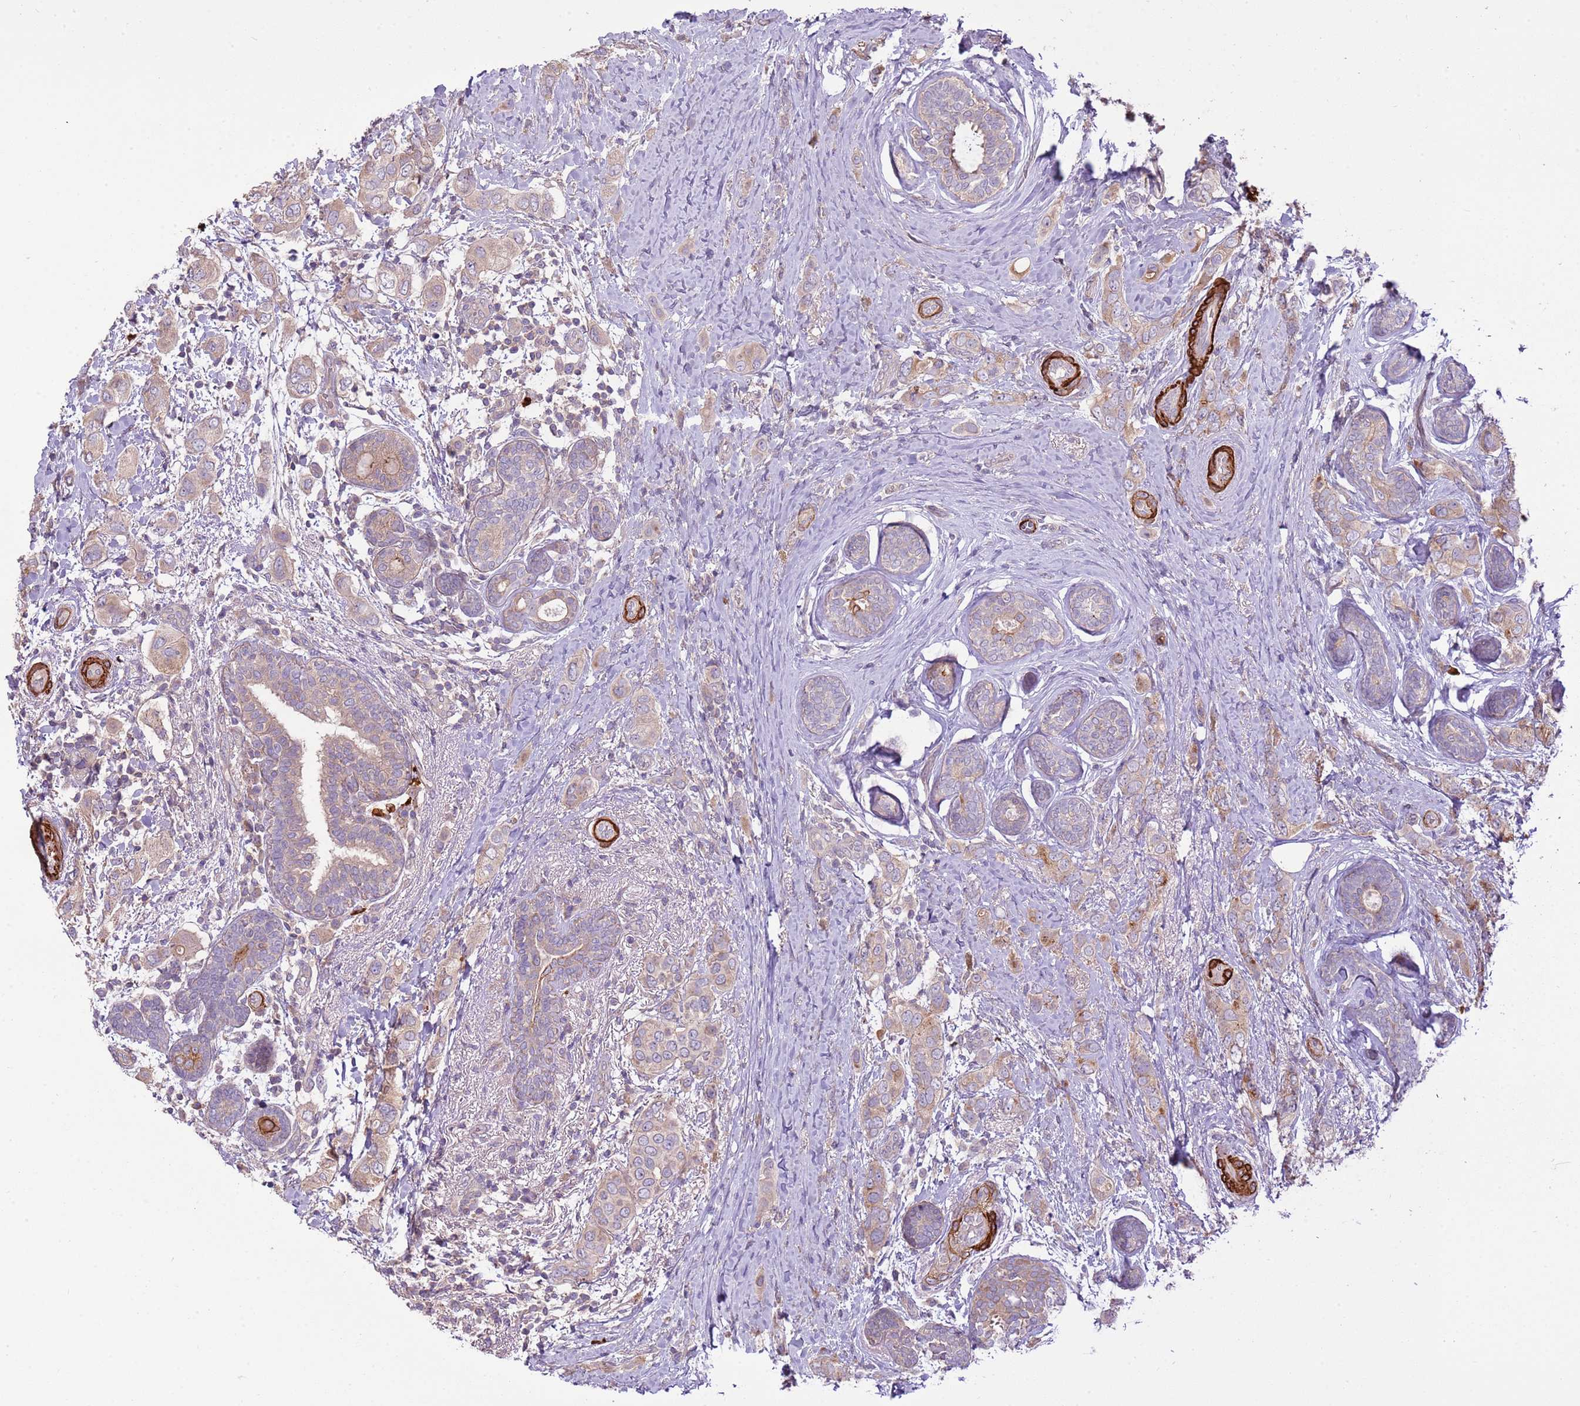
{"staining": {"intensity": "weak", "quantity": "25%-75%", "location": "cytoplasmic/membranous"}, "tissue": "breast cancer", "cell_type": "Tumor cells", "image_type": "cancer", "snomed": [{"axis": "morphology", "description": "Lobular carcinoma"}, {"axis": "topography", "description": "Breast"}], "caption": "Tumor cells reveal low levels of weak cytoplasmic/membranous expression in approximately 25%-75% of cells in lobular carcinoma (breast). Nuclei are stained in blue.", "gene": "RNF128", "patient": {"sex": "female", "age": 51}}